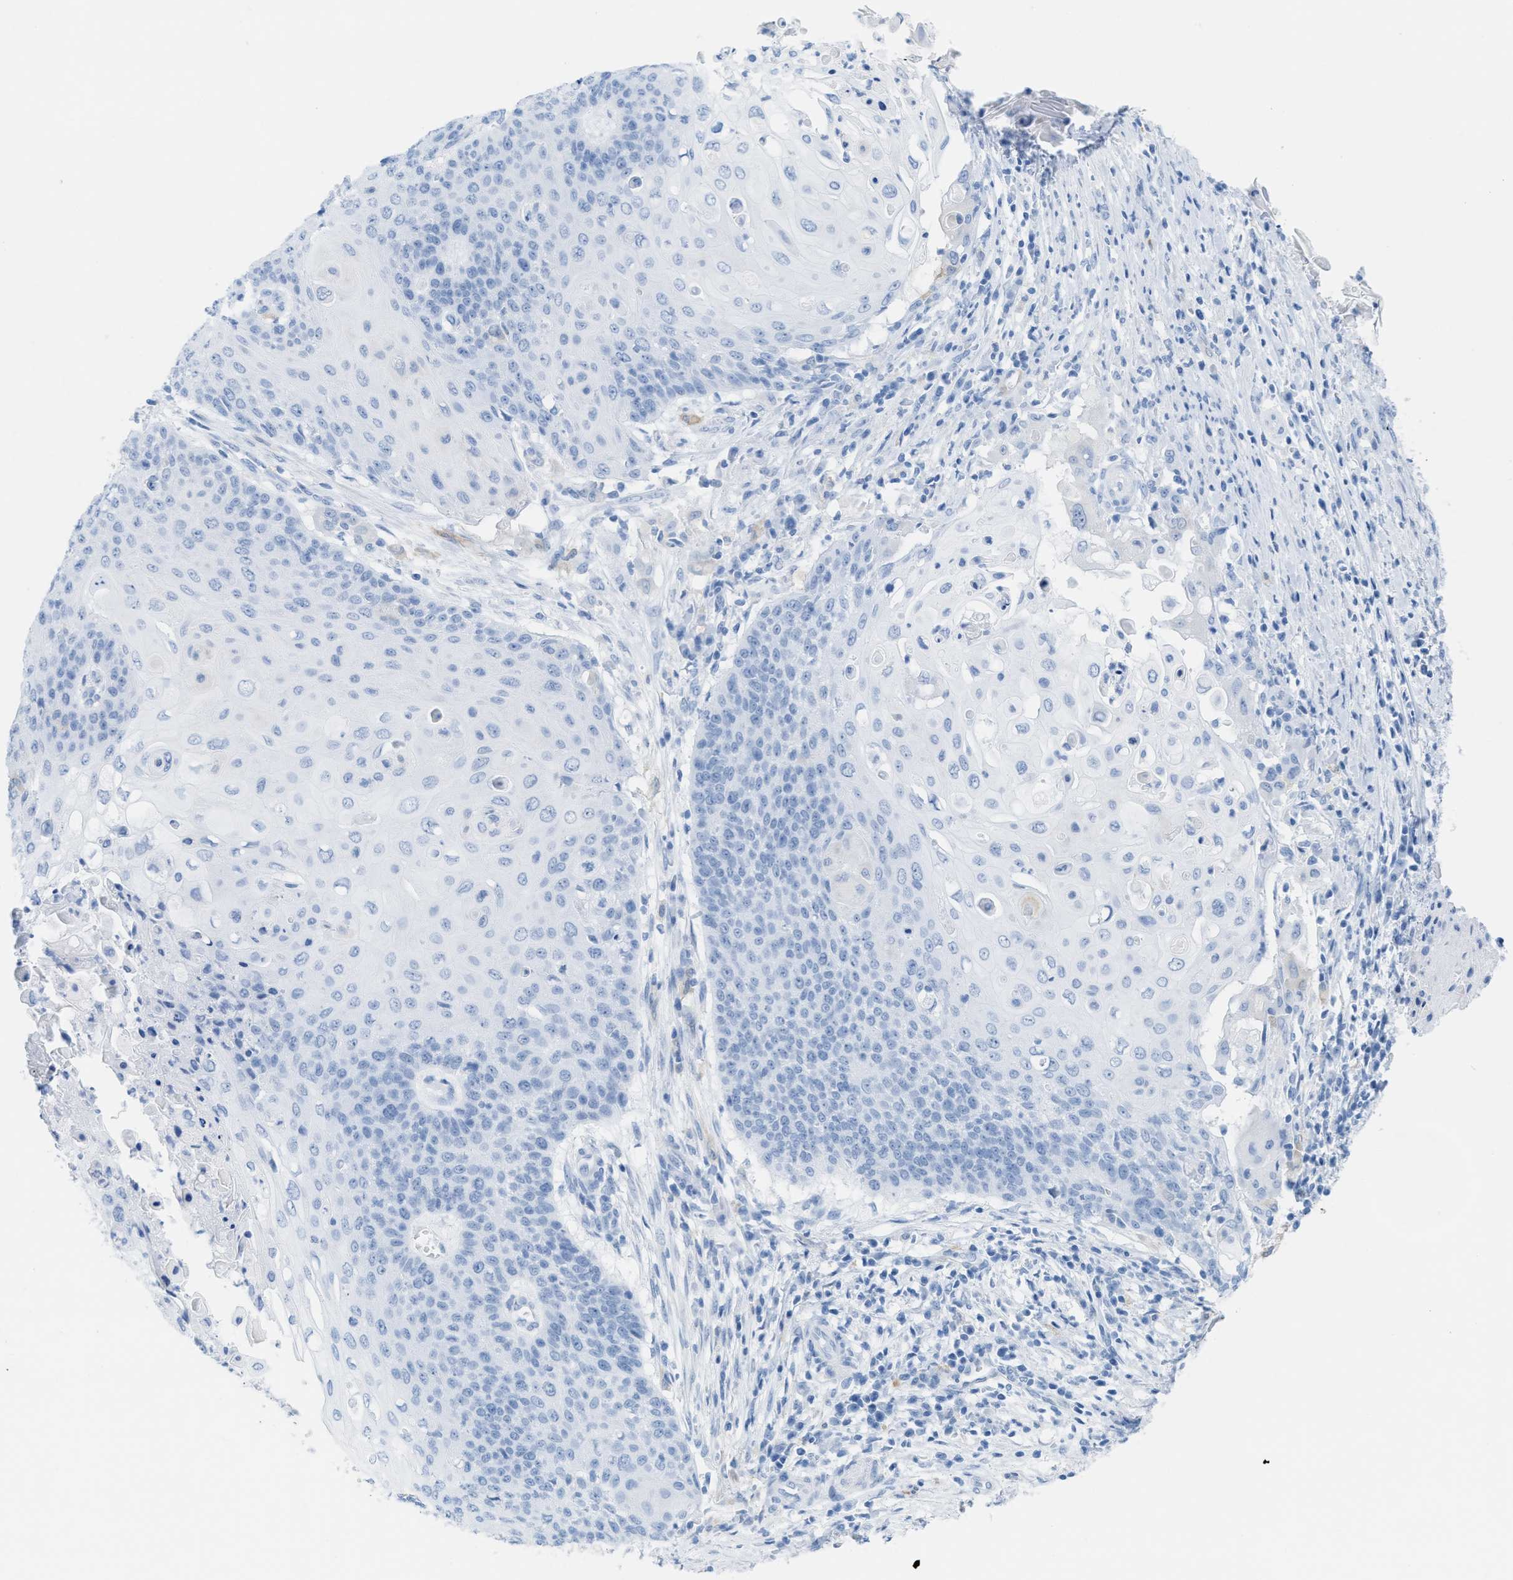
{"staining": {"intensity": "negative", "quantity": "none", "location": "none"}, "tissue": "cervical cancer", "cell_type": "Tumor cells", "image_type": "cancer", "snomed": [{"axis": "morphology", "description": "Squamous cell carcinoma, NOS"}, {"axis": "topography", "description": "Cervix"}], "caption": "Image shows no significant protein staining in tumor cells of squamous cell carcinoma (cervical).", "gene": "ASGR1", "patient": {"sex": "female", "age": 39}}